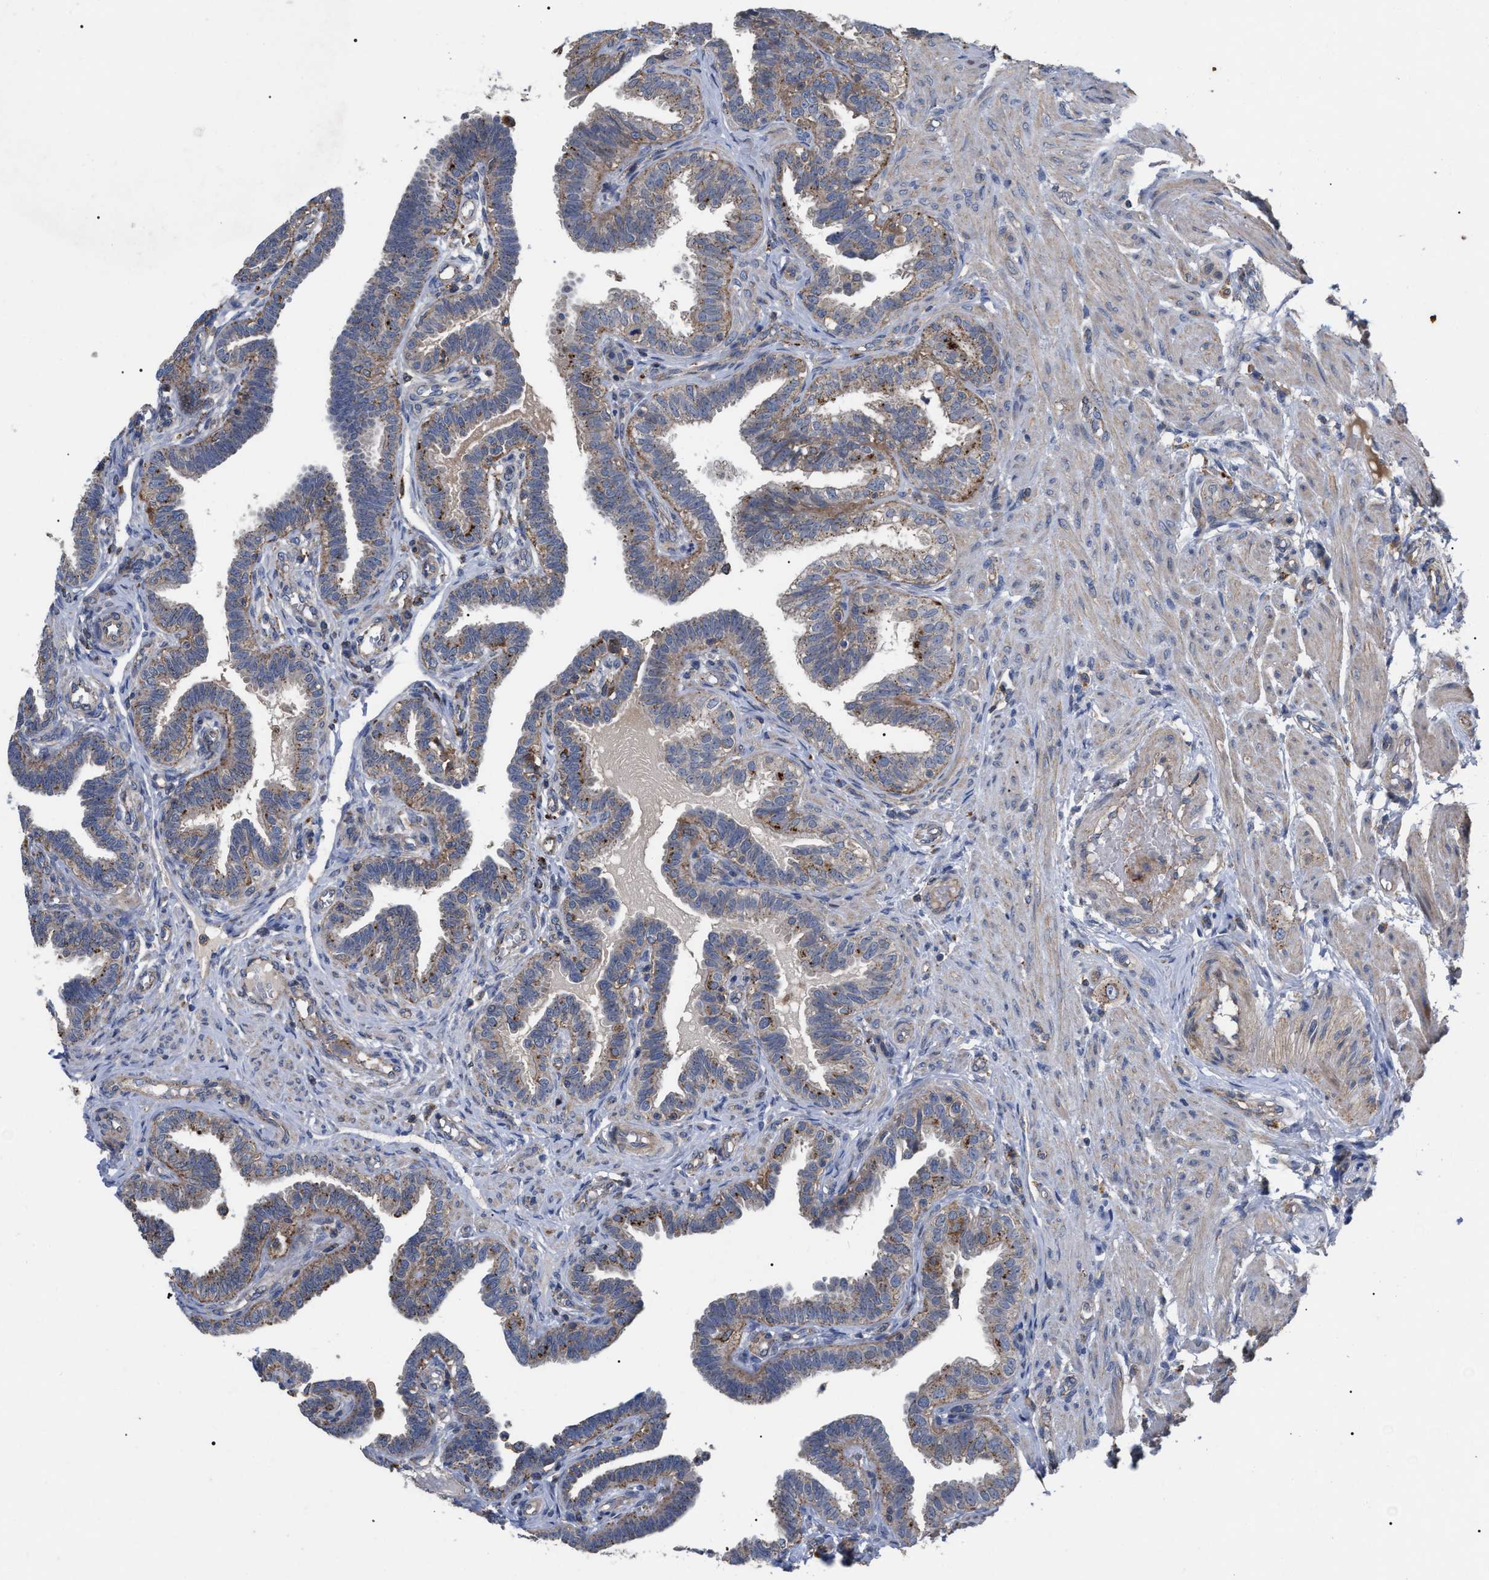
{"staining": {"intensity": "weak", "quantity": "25%-75%", "location": "cytoplasmic/membranous"}, "tissue": "fallopian tube", "cell_type": "Glandular cells", "image_type": "normal", "snomed": [{"axis": "morphology", "description": "Normal tissue, NOS"}, {"axis": "topography", "description": "Fallopian tube"}, {"axis": "topography", "description": "Placenta"}], "caption": "Fallopian tube stained with DAB immunohistochemistry shows low levels of weak cytoplasmic/membranous expression in about 25%-75% of glandular cells. The protein is shown in brown color, while the nuclei are stained blue.", "gene": "FAM171A2", "patient": {"sex": "female", "age": 34}}